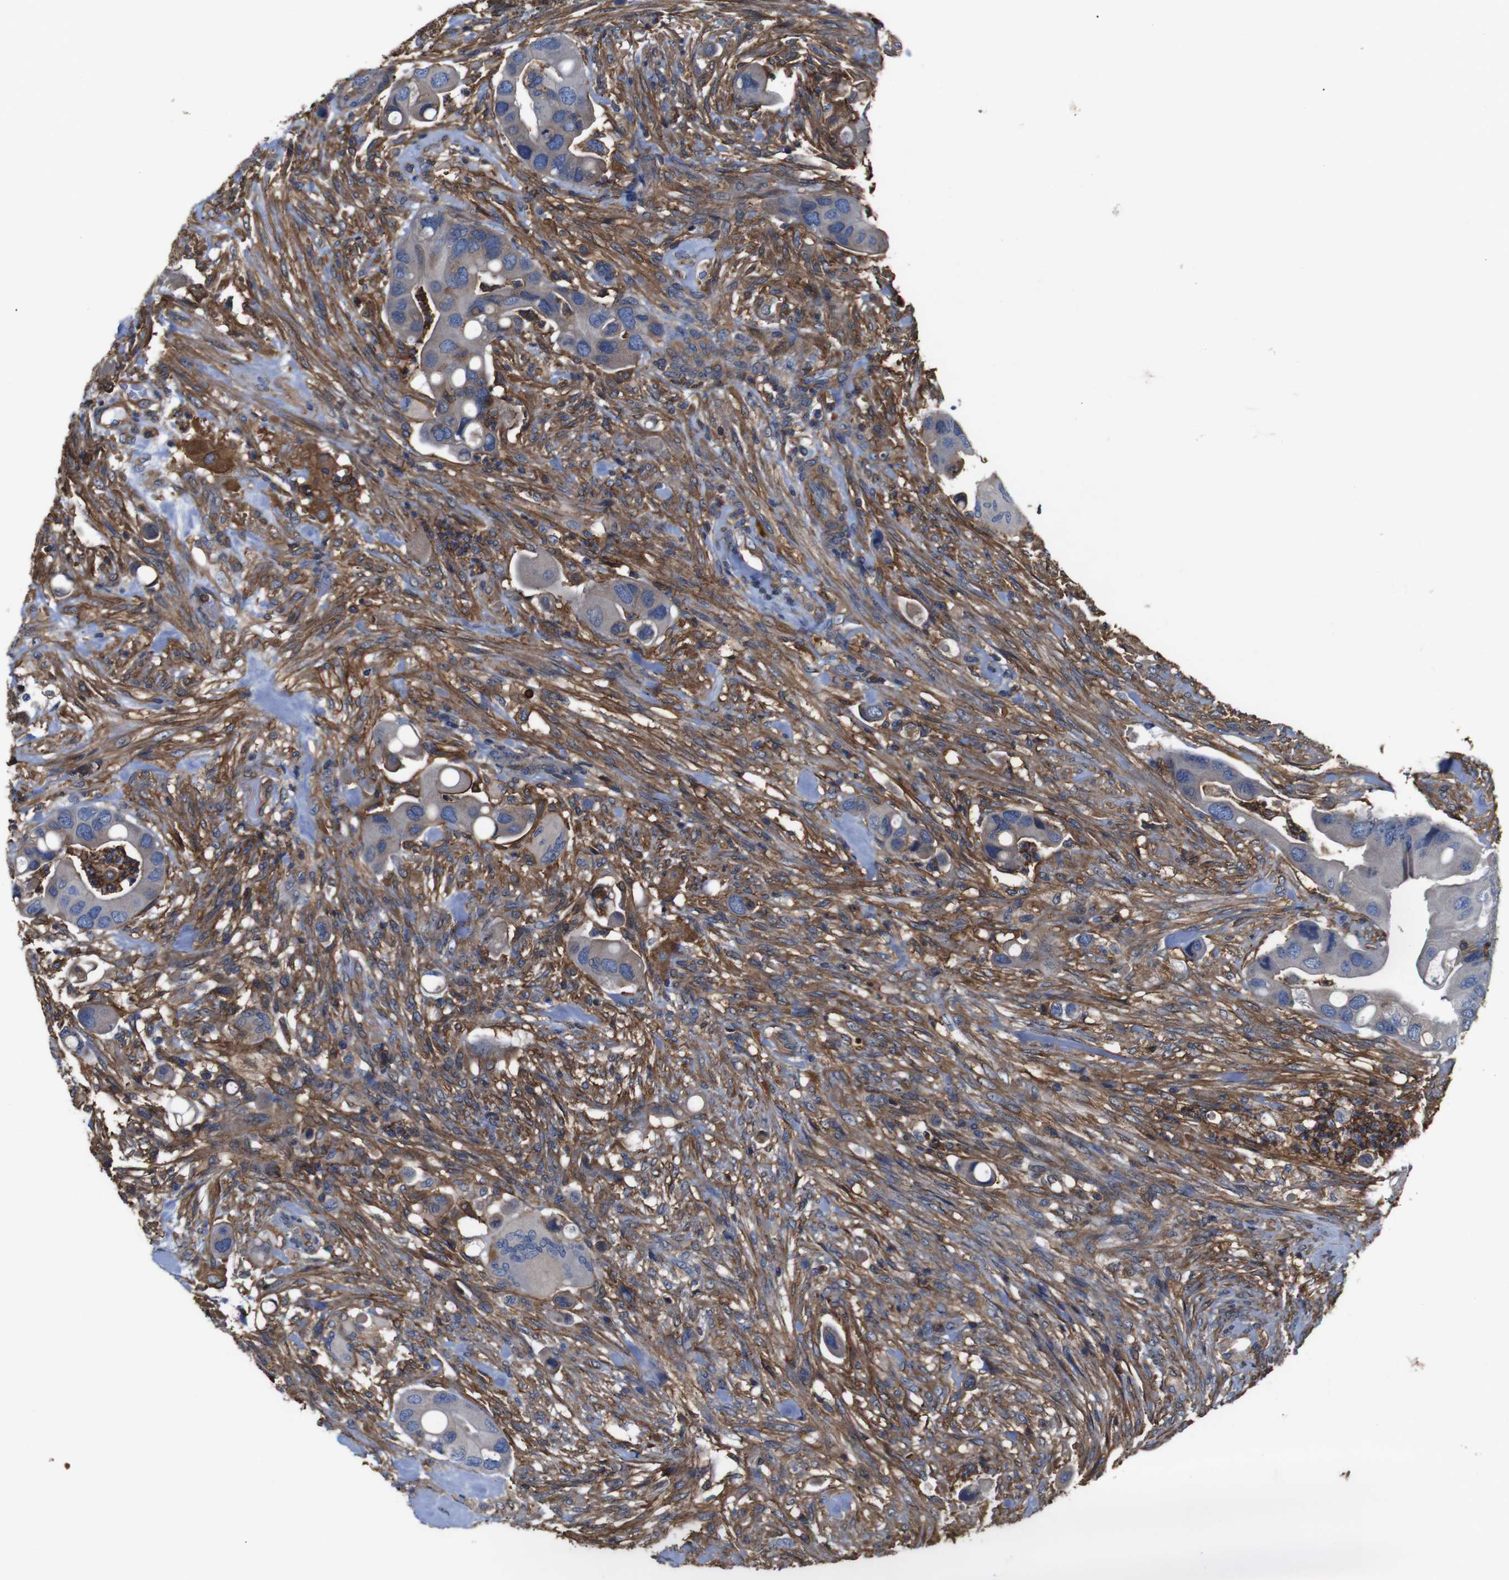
{"staining": {"intensity": "moderate", "quantity": "<25%", "location": "cytoplasmic/membranous"}, "tissue": "colorectal cancer", "cell_type": "Tumor cells", "image_type": "cancer", "snomed": [{"axis": "morphology", "description": "Adenocarcinoma, NOS"}, {"axis": "topography", "description": "Rectum"}], "caption": "Immunohistochemical staining of colorectal cancer reveals low levels of moderate cytoplasmic/membranous expression in approximately <25% of tumor cells. The protein is stained brown, and the nuclei are stained in blue (DAB (3,3'-diaminobenzidine) IHC with brightfield microscopy, high magnification).", "gene": "PI4KA", "patient": {"sex": "female", "age": 57}}